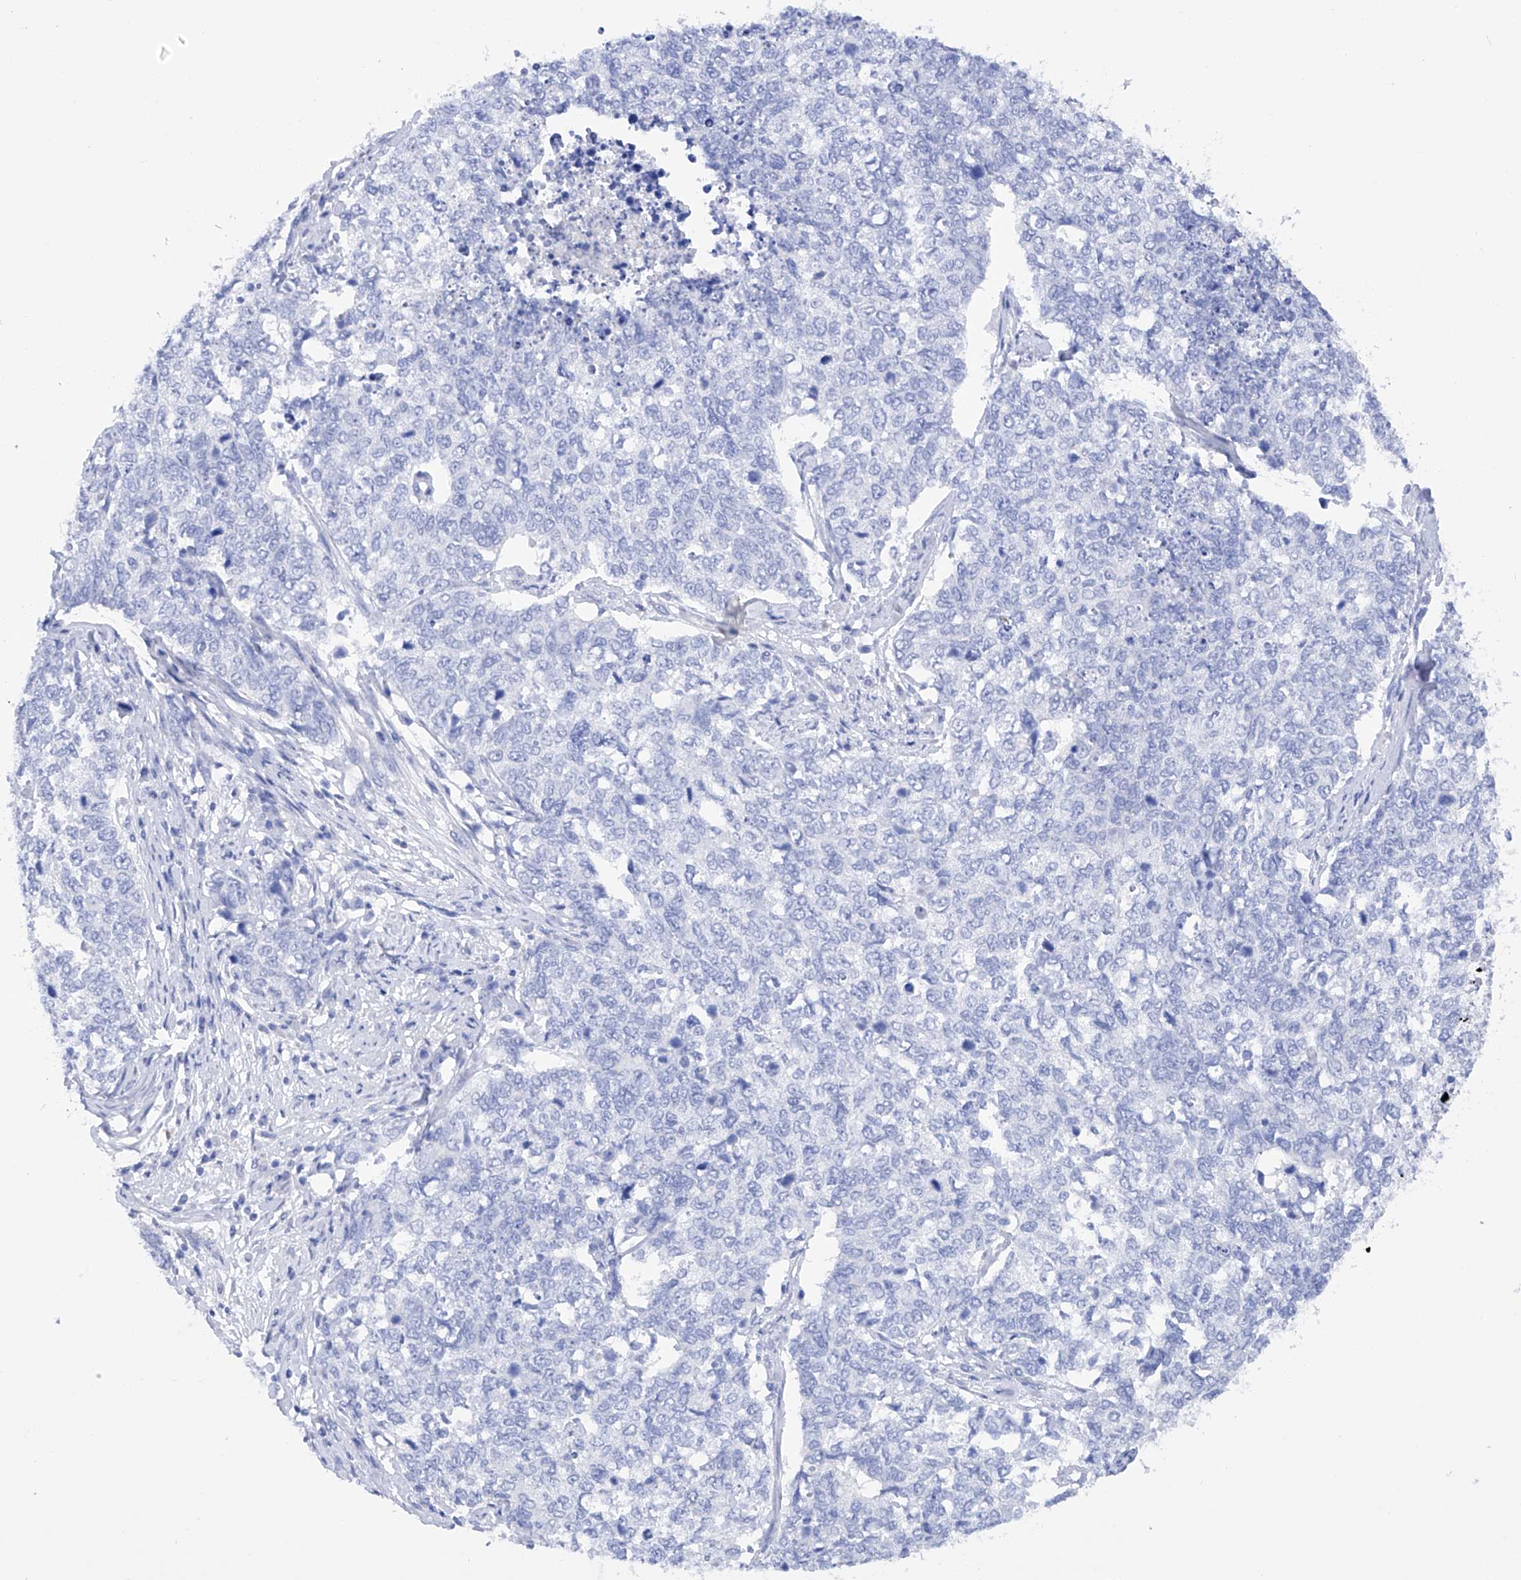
{"staining": {"intensity": "negative", "quantity": "none", "location": "none"}, "tissue": "cervical cancer", "cell_type": "Tumor cells", "image_type": "cancer", "snomed": [{"axis": "morphology", "description": "Squamous cell carcinoma, NOS"}, {"axis": "topography", "description": "Cervix"}], "caption": "Immunohistochemistry (IHC) histopathology image of squamous cell carcinoma (cervical) stained for a protein (brown), which displays no positivity in tumor cells.", "gene": "FLG", "patient": {"sex": "female", "age": 63}}